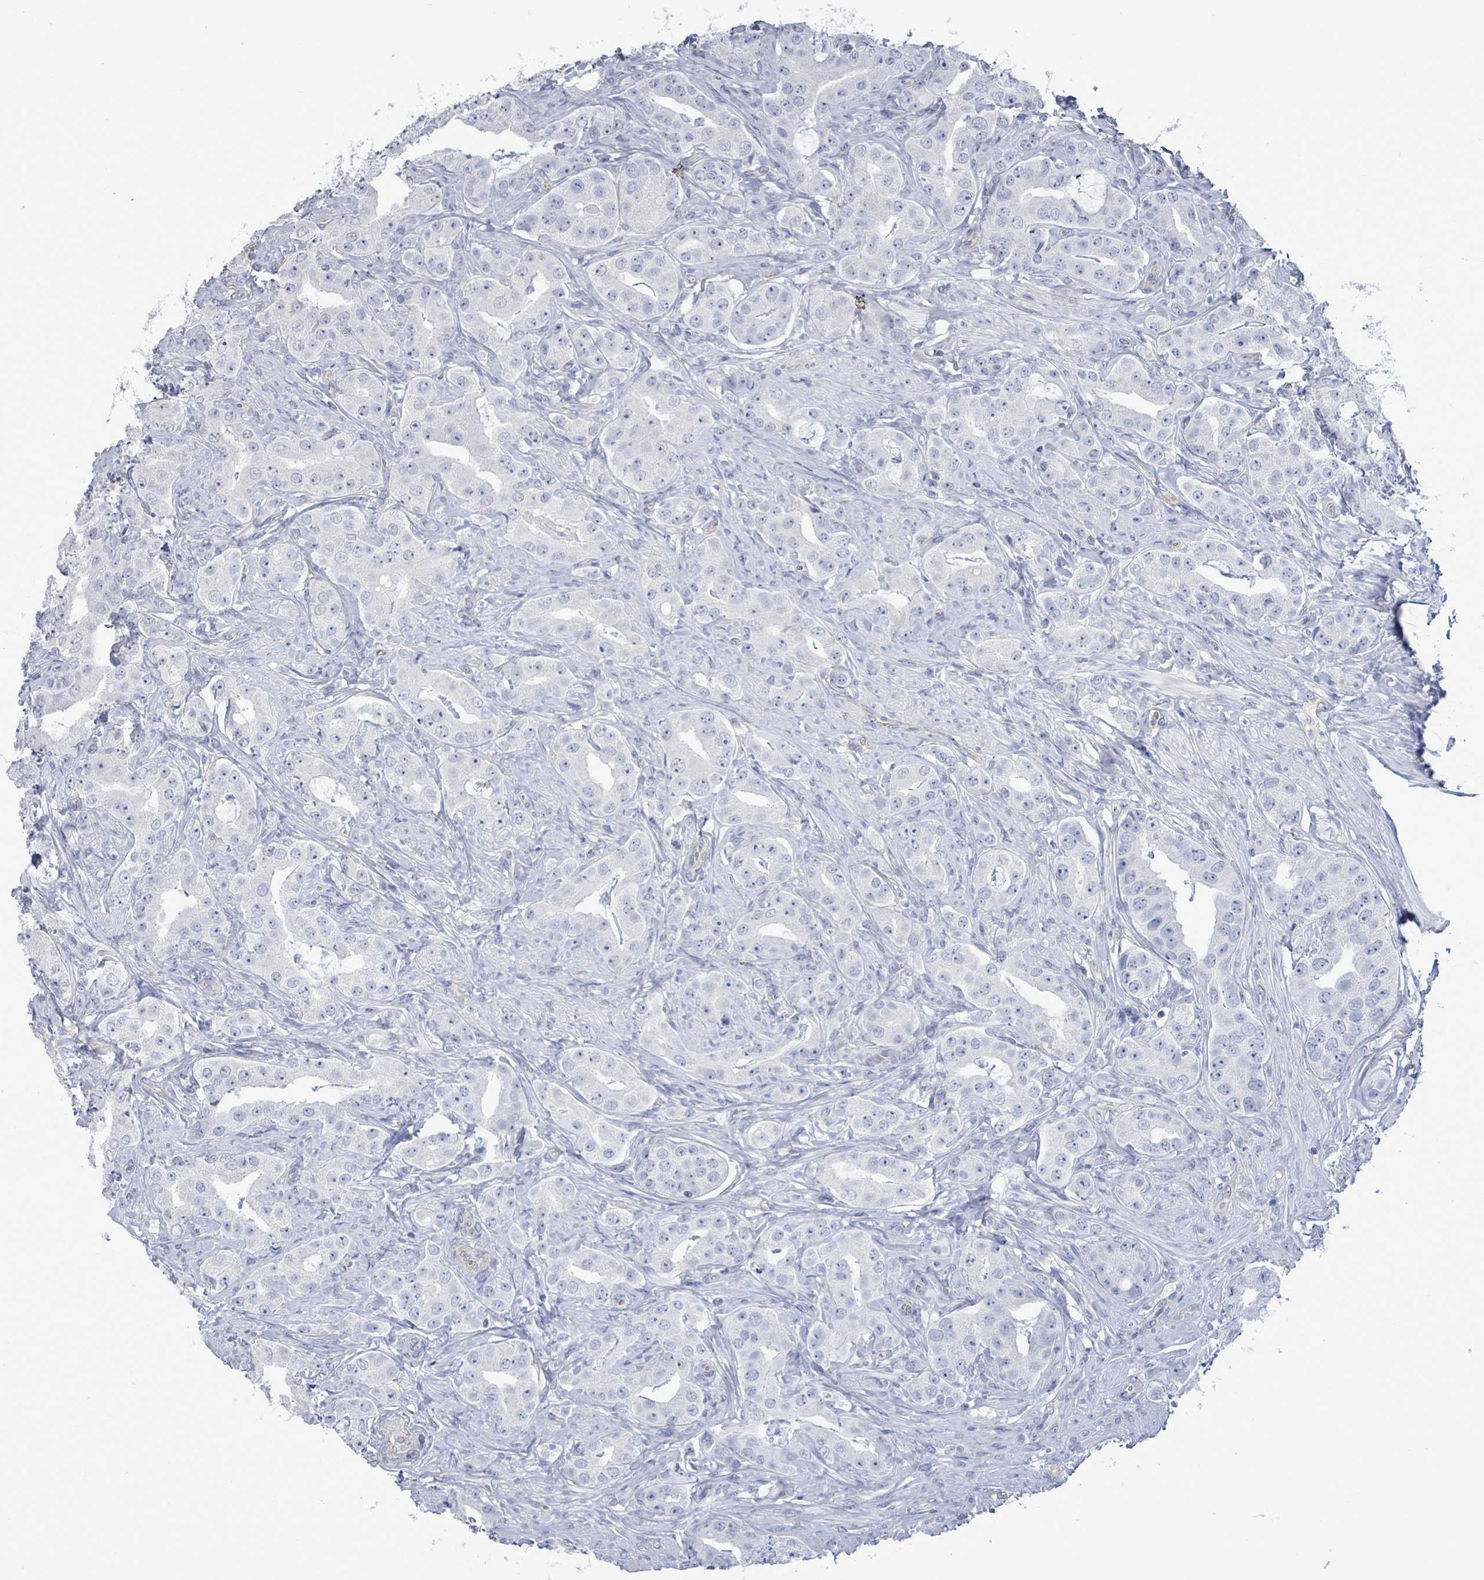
{"staining": {"intensity": "negative", "quantity": "none", "location": "none"}, "tissue": "prostate cancer", "cell_type": "Tumor cells", "image_type": "cancer", "snomed": [{"axis": "morphology", "description": "Adenocarcinoma, High grade"}, {"axis": "topography", "description": "Prostate"}], "caption": "Immunohistochemistry (IHC) of high-grade adenocarcinoma (prostate) reveals no expression in tumor cells.", "gene": "CT45A5", "patient": {"sex": "male", "age": 63}}